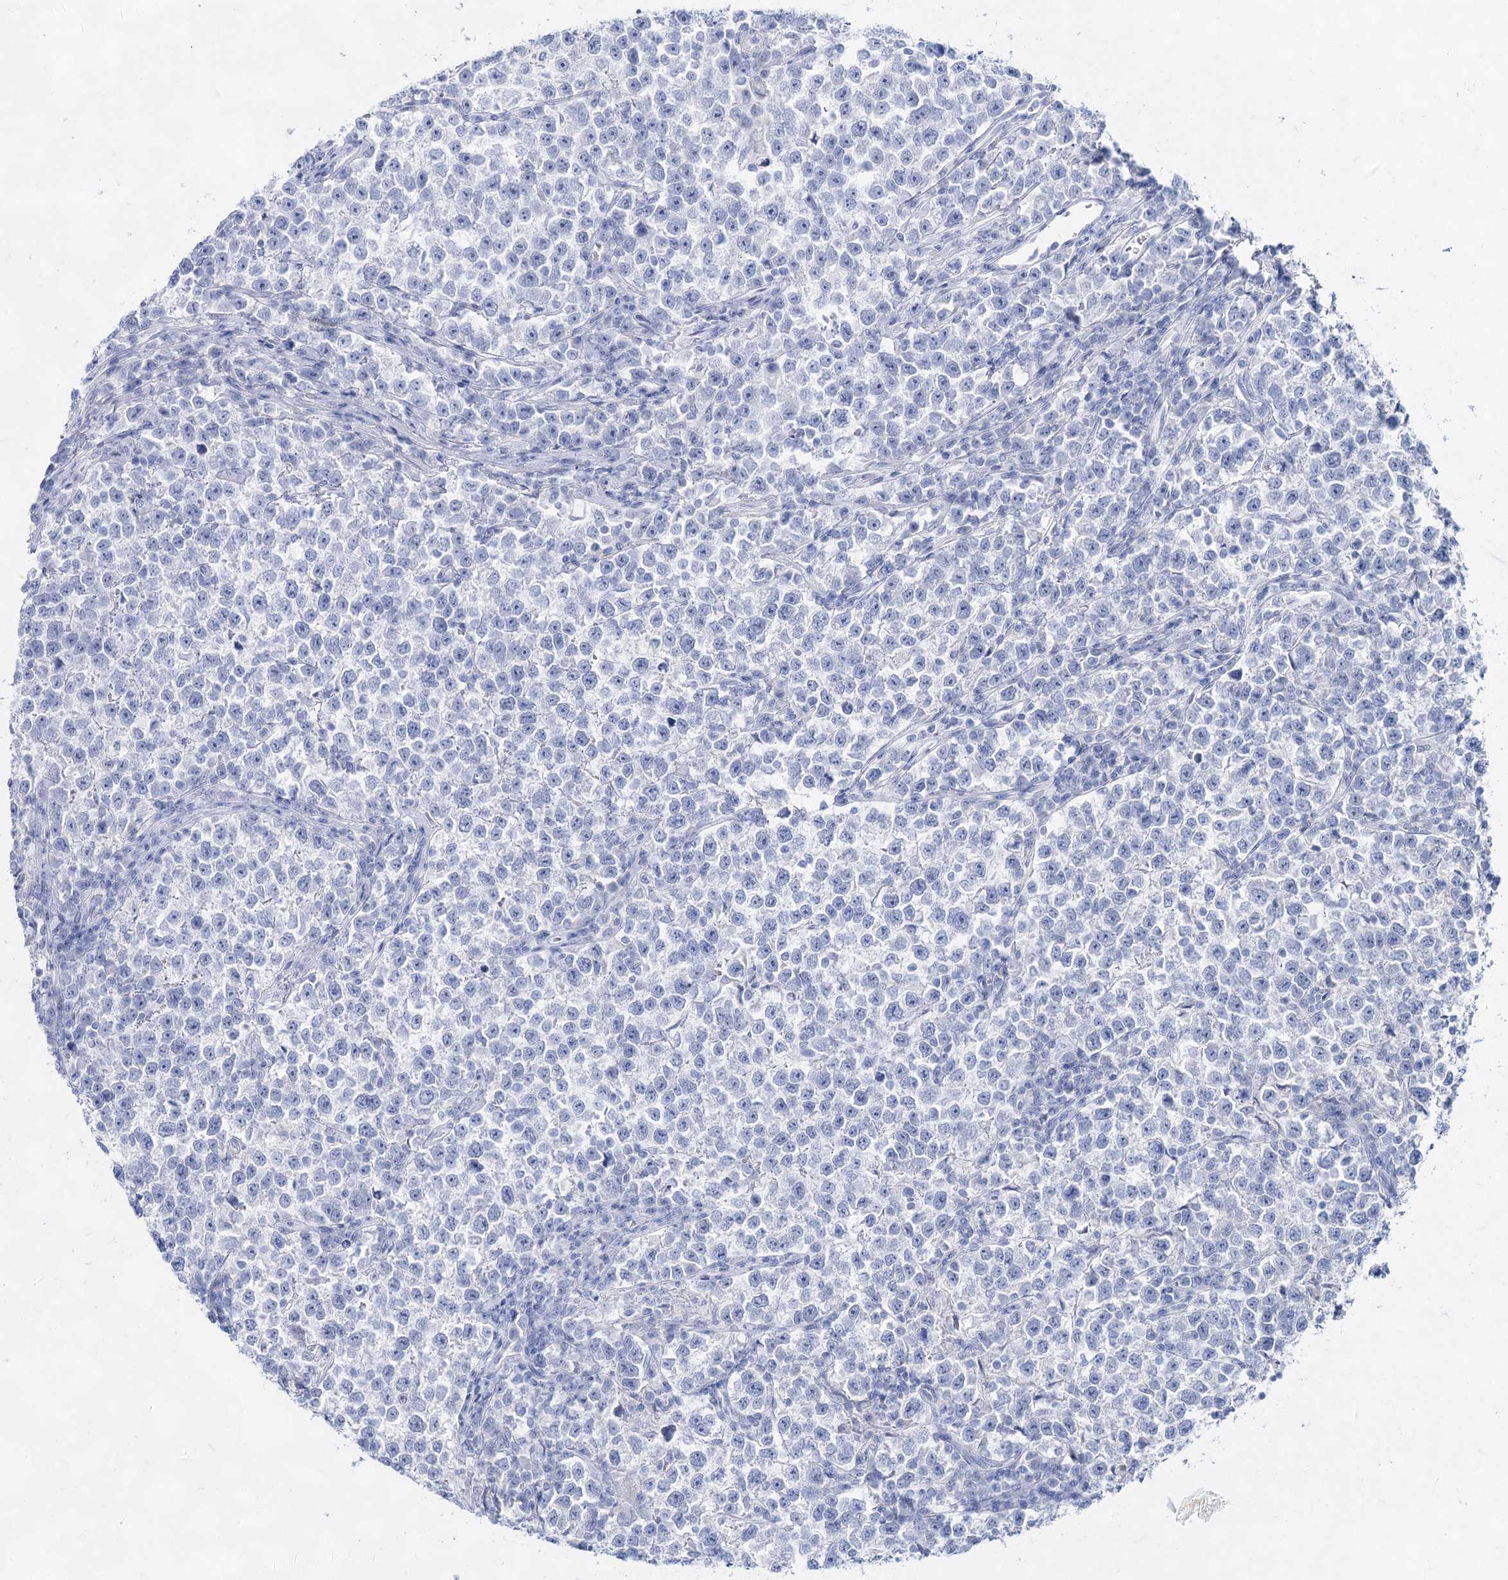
{"staining": {"intensity": "negative", "quantity": "none", "location": "none"}, "tissue": "testis cancer", "cell_type": "Tumor cells", "image_type": "cancer", "snomed": [{"axis": "morphology", "description": "Normal tissue, NOS"}, {"axis": "morphology", "description": "Seminoma, NOS"}, {"axis": "topography", "description": "Testis"}], "caption": "Immunohistochemistry (IHC) image of testis seminoma stained for a protein (brown), which exhibits no staining in tumor cells.", "gene": "ACRV1", "patient": {"sex": "male", "age": 43}}